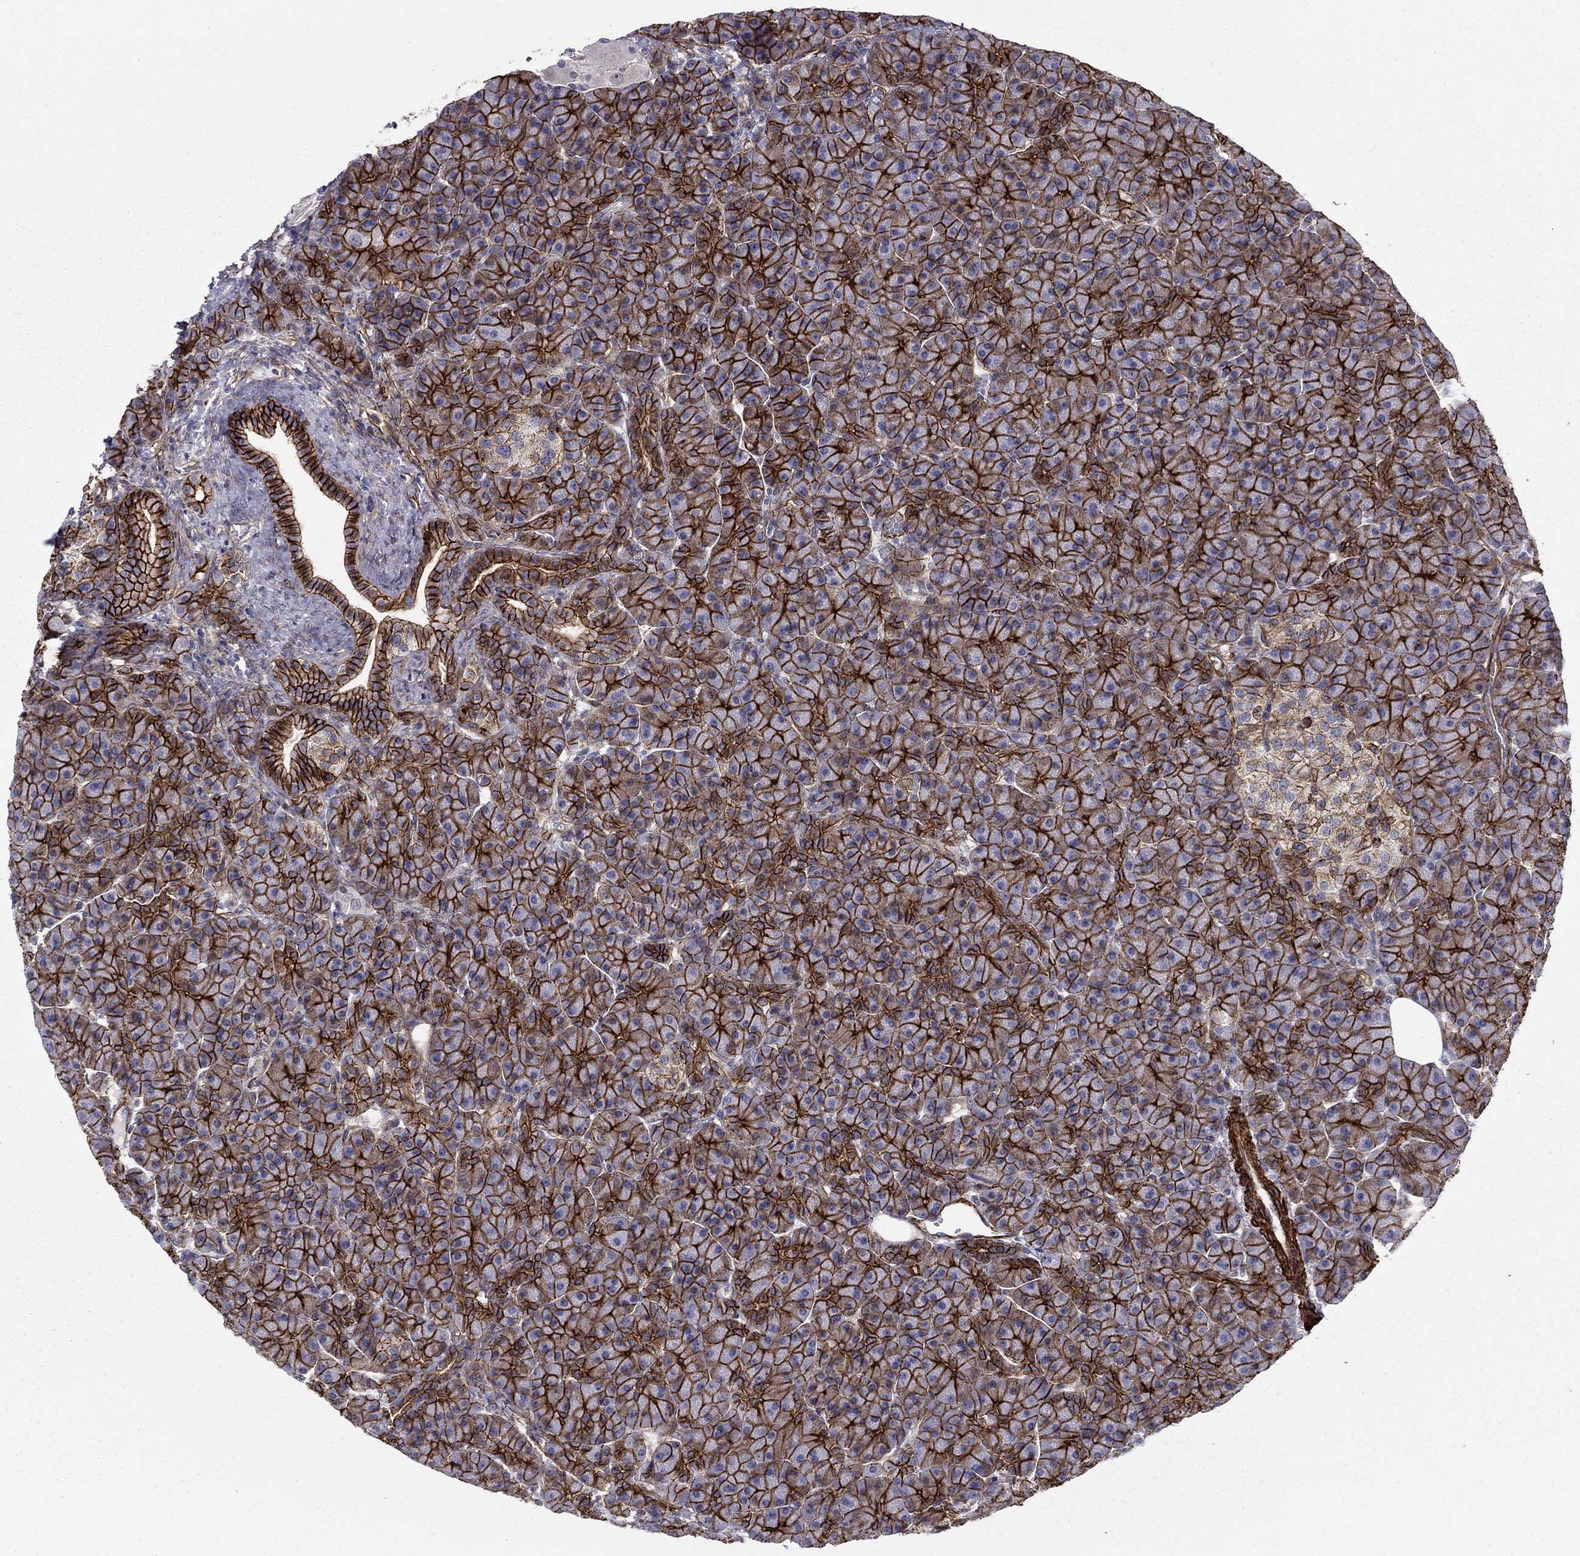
{"staining": {"intensity": "strong", "quantity": ">75%", "location": "cytoplasmic/membranous"}, "tissue": "pancreas", "cell_type": "Exocrine glandular cells", "image_type": "normal", "snomed": [{"axis": "morphology", "description": "Normal tissue, NOS"}, {"axis": "topography", "description": "Pancreas"}], "caption": "Protein staining of unremarkable pancreas displays strong cytoplasmic/membranous expression in approximately >75% of exocrine glandular cells. The protein is stained brown, and the nuclei are stained in blue (DAB IHC with brightfield microscopy, high magnification).", "gene": "KRBA1", "patient": {"sex": "female", "age": 63}}